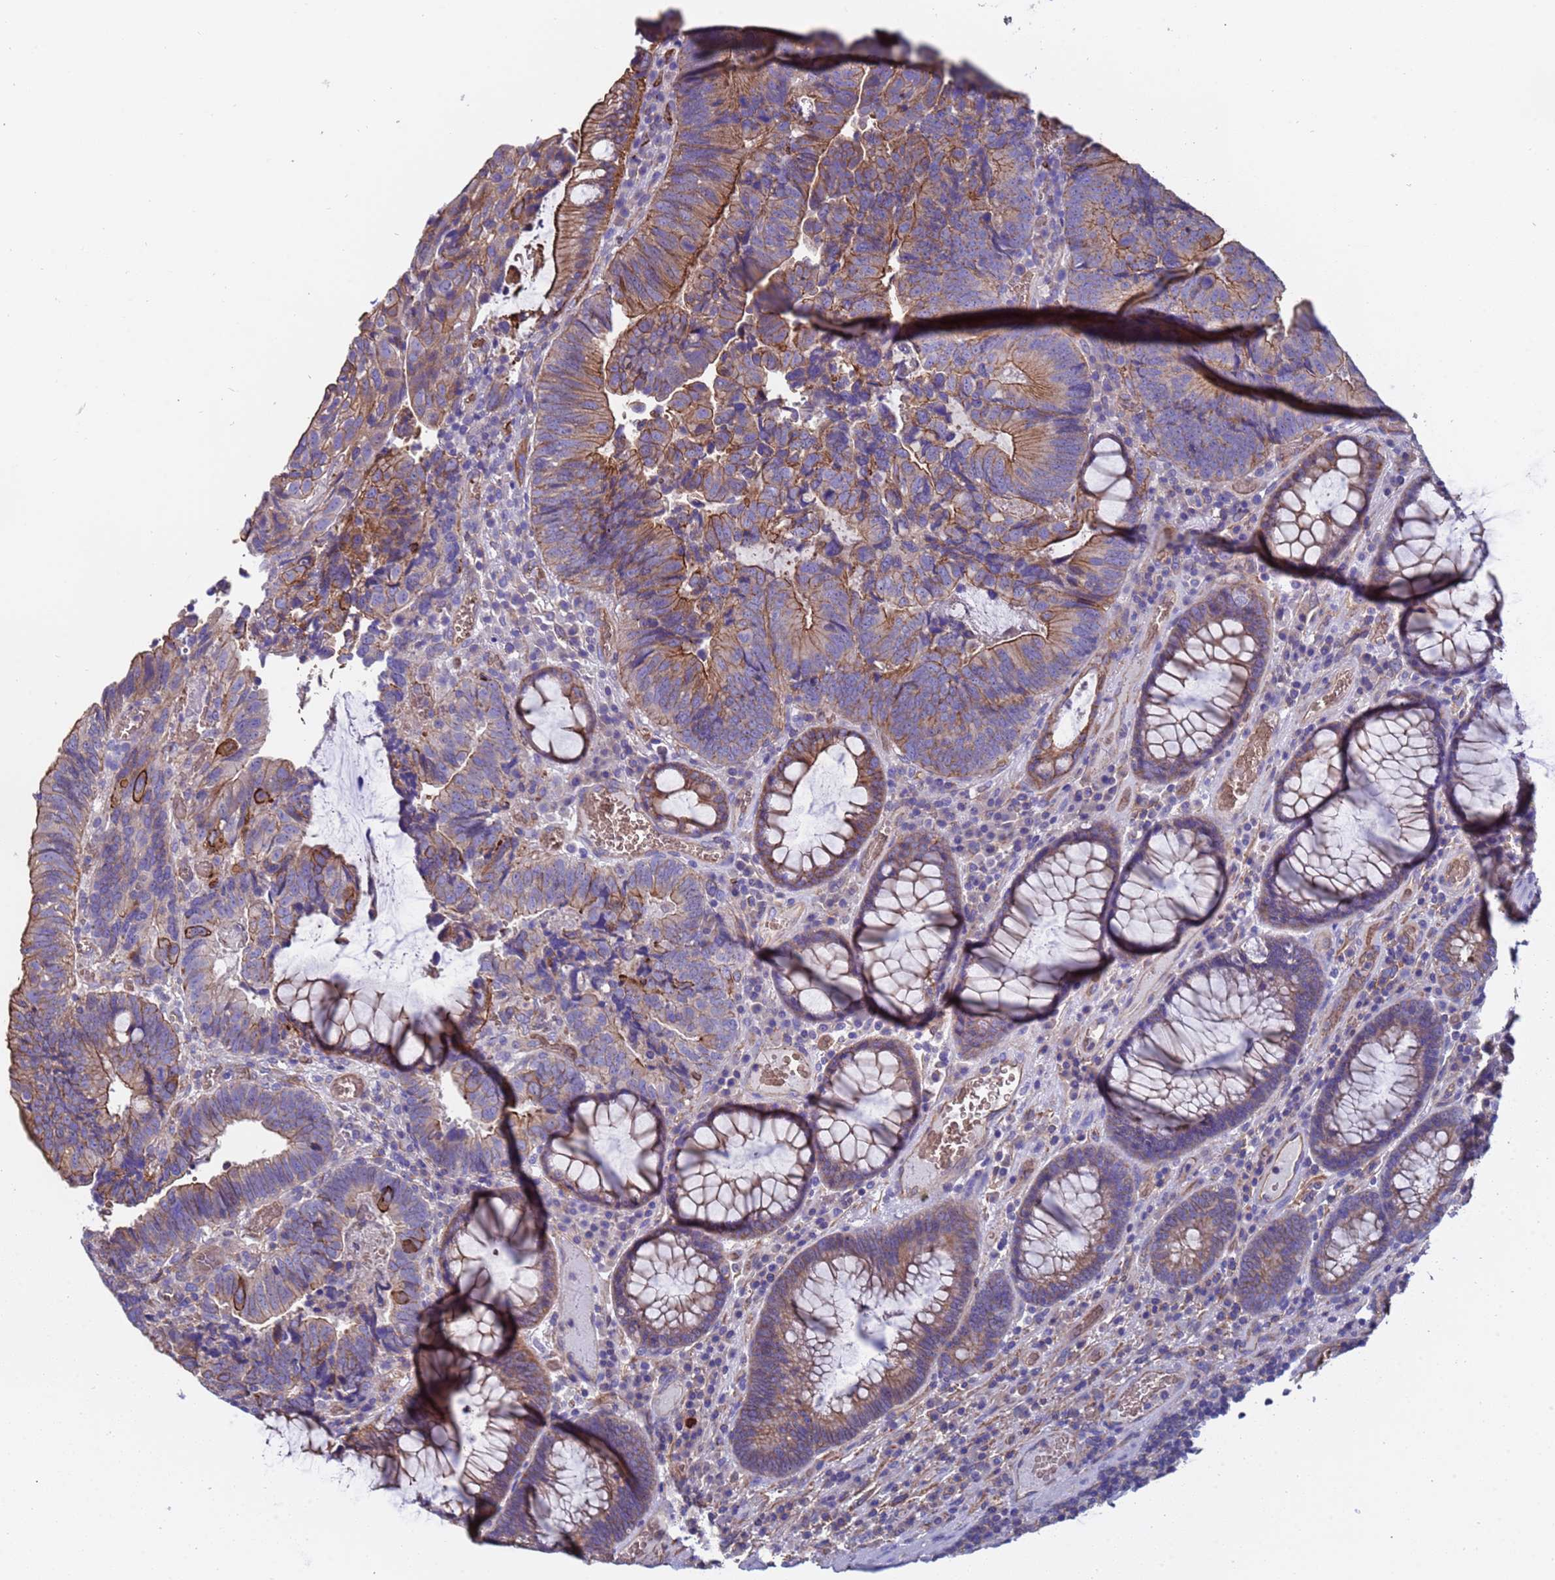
{"staining": {"intensity": "moderate", "quantity": ">75%", "location": "cytoplasmic/membranous"}, "tissue": "colorectal cancer", "cell_type": "Tumor cells", "image_type": "cancer", "snomed": [{"axis": "morphology", "description": "Adenocarcinoma, NOS"}, {"axis": "topography", "description": "Colon"}], "caption": "Brown immunohistochemical staining in colorectal cancer (adenocarcinoma) demonstrates moderate cytoplasmic/membranous expression in about >75% of tumor cells.", "gene": "ZNF248", "patient": {"sex": "female", "age": 67}}